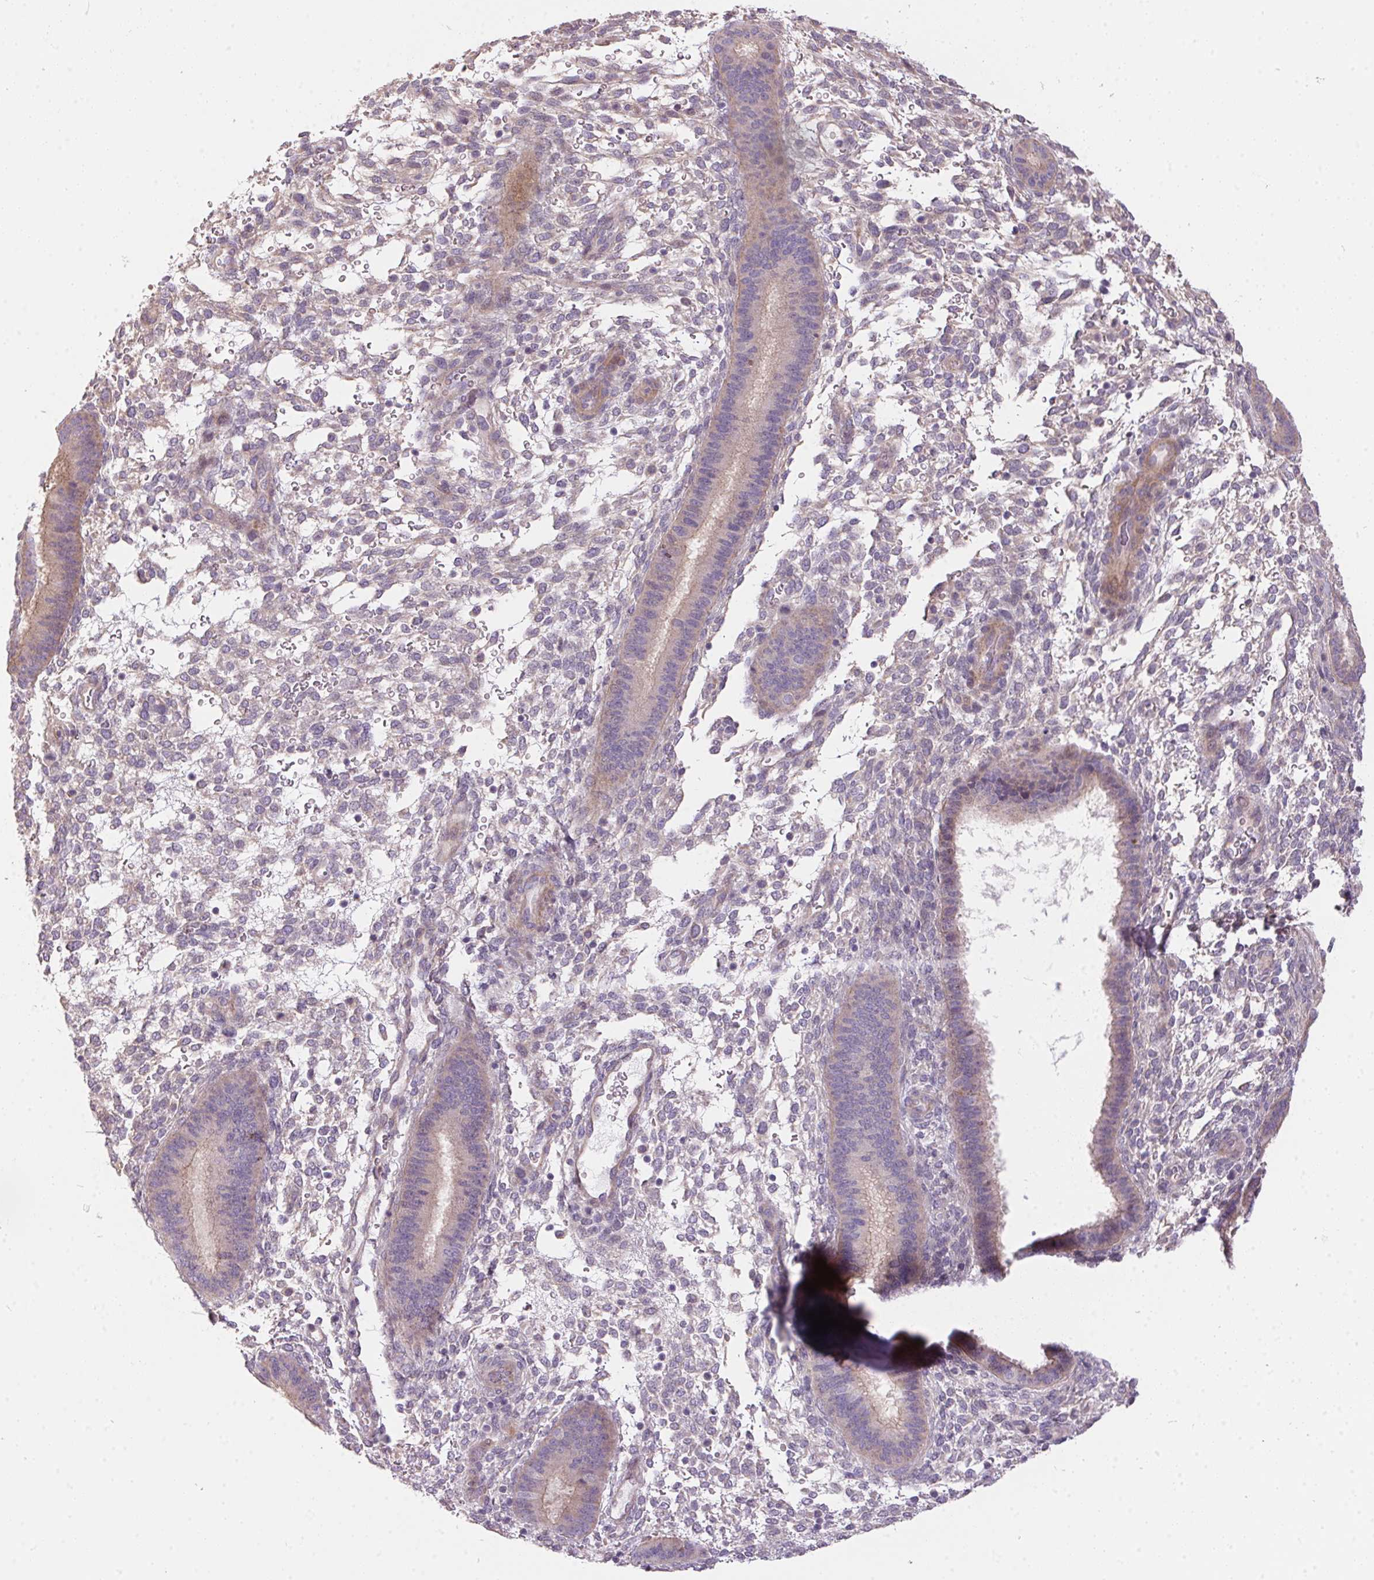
{"staining": {"intensity": "negative", "quantity": "none", "location": "none"}, "tissue": "endometrium", "cell_type": "Cells in endometrial stroma", "image_type": "normal", "snomed": [{"axis": "morphology", "description": "Normal tissue, NOS"}, {"axis": "topography", "description": "Endometrium"}], "caption": "There is no significant positivity in cells in endometrial stroma of endometrium.", "gene": "UNC13B", "patient": {"sex": "female", "age": 39}}